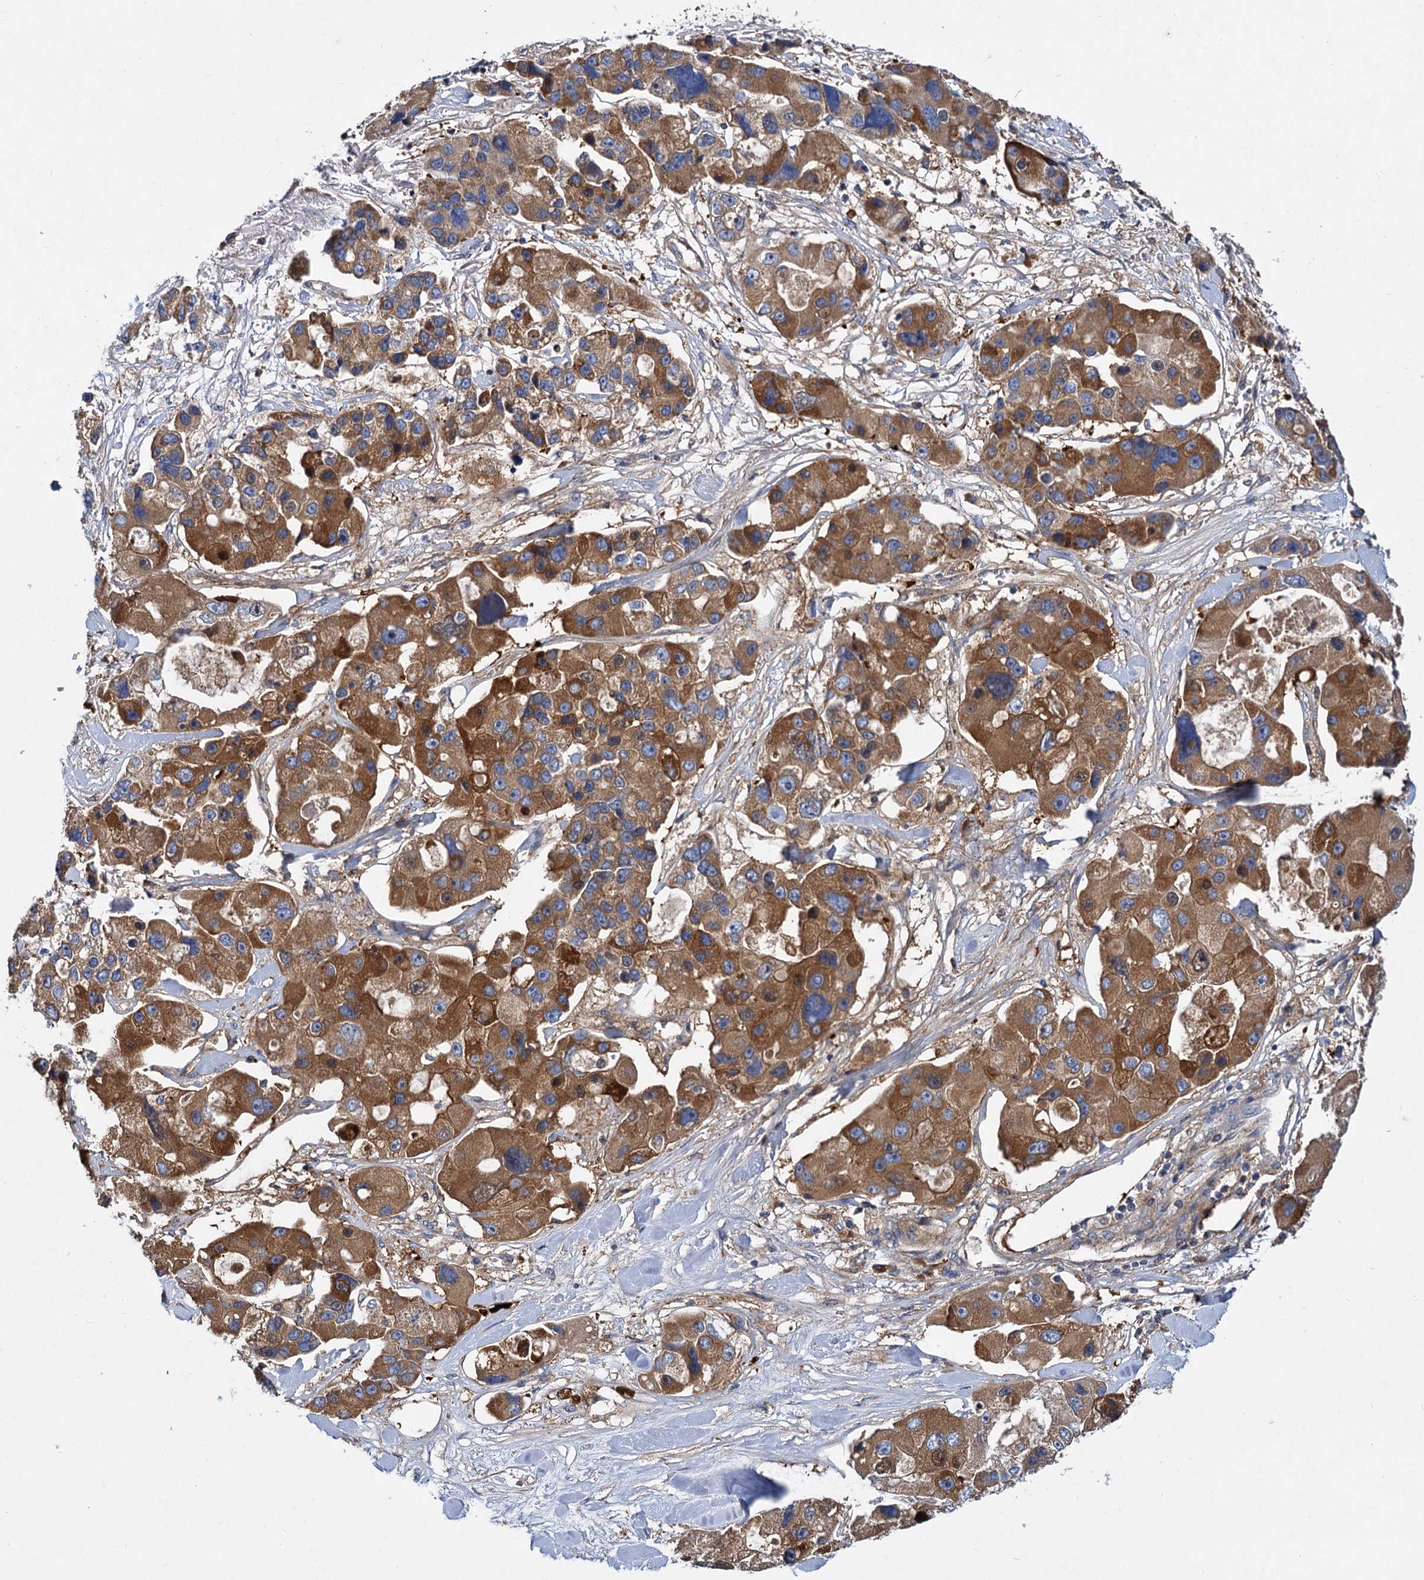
{"staining": {"intensity": "strong", "quantity": ">75%", "location": "cytoplasmic/membranous"}, "tissue": "lung cancer", "cell_type": "Tumor cells", "image_type": "cancer", "snomed": [{"axis": "morphology", "description": "Adenocarcinoma, NOS"}, {"axis": "topography", "description": "Lung"}], "caption": "Lung adenocarcinoma stained with a protein marker exhibits strong staining in tumor cells.", "gene": "ALKBH7", "patient": {"sex": "female", "age": 54}}